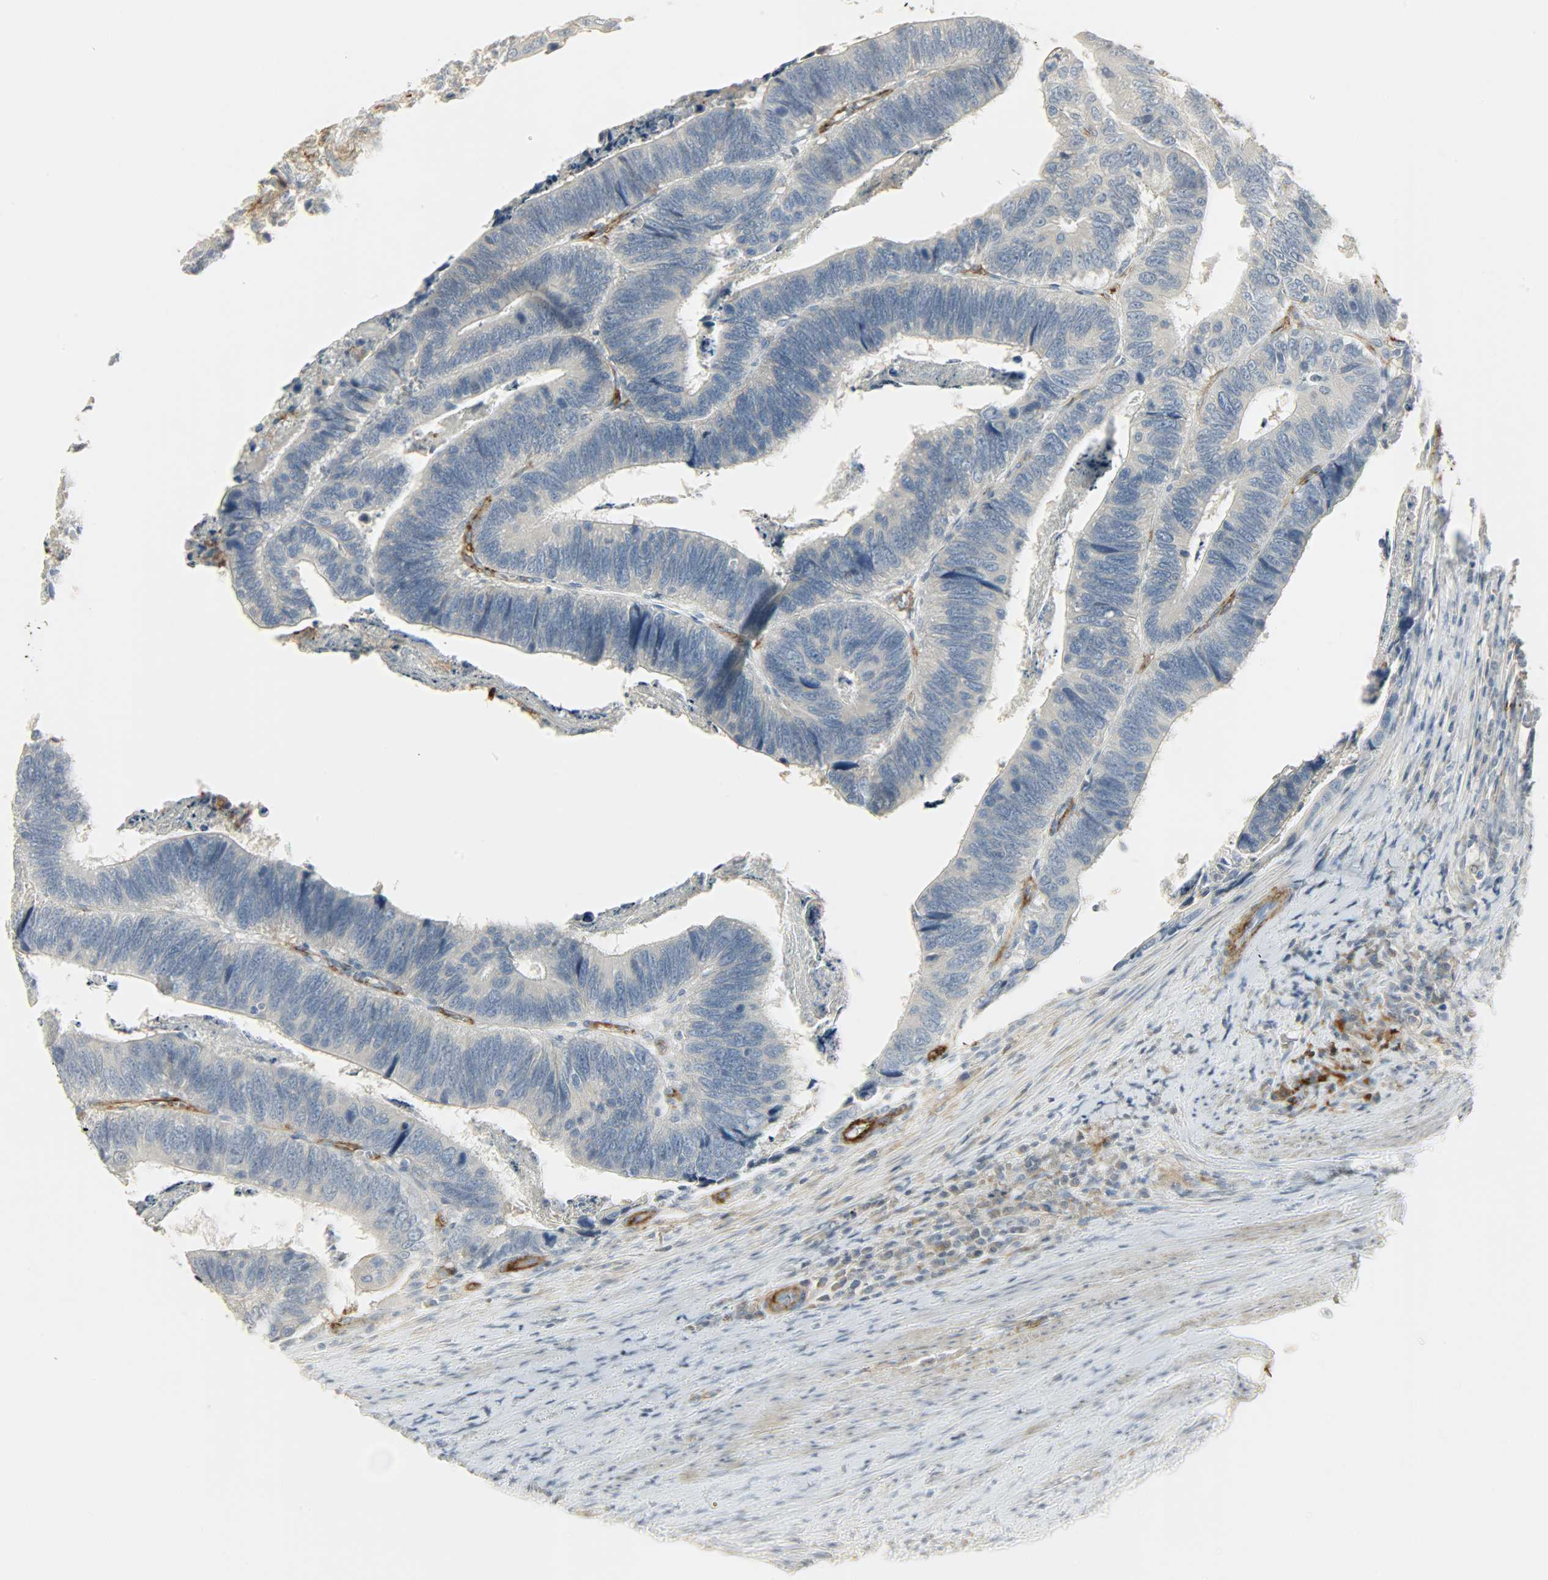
{"staining": {"intensity": "negative", "quantity": "none", "location": "none"}, "tissue": "colorectal cancer", "cell_type": "Tumor cells", "image_type": "cancer", "snomed": [{"axis": "morphology", "description": "Adenocarcinoma, NOS"}, {"axis": "topography", "description": "Colon"}], "caption": "IHC of colorectal cancer (adenocarcinoma) displays no staining in tumor cells.", "gene": "ENPEP", "patient": {"sex": "male", "age": 72}}